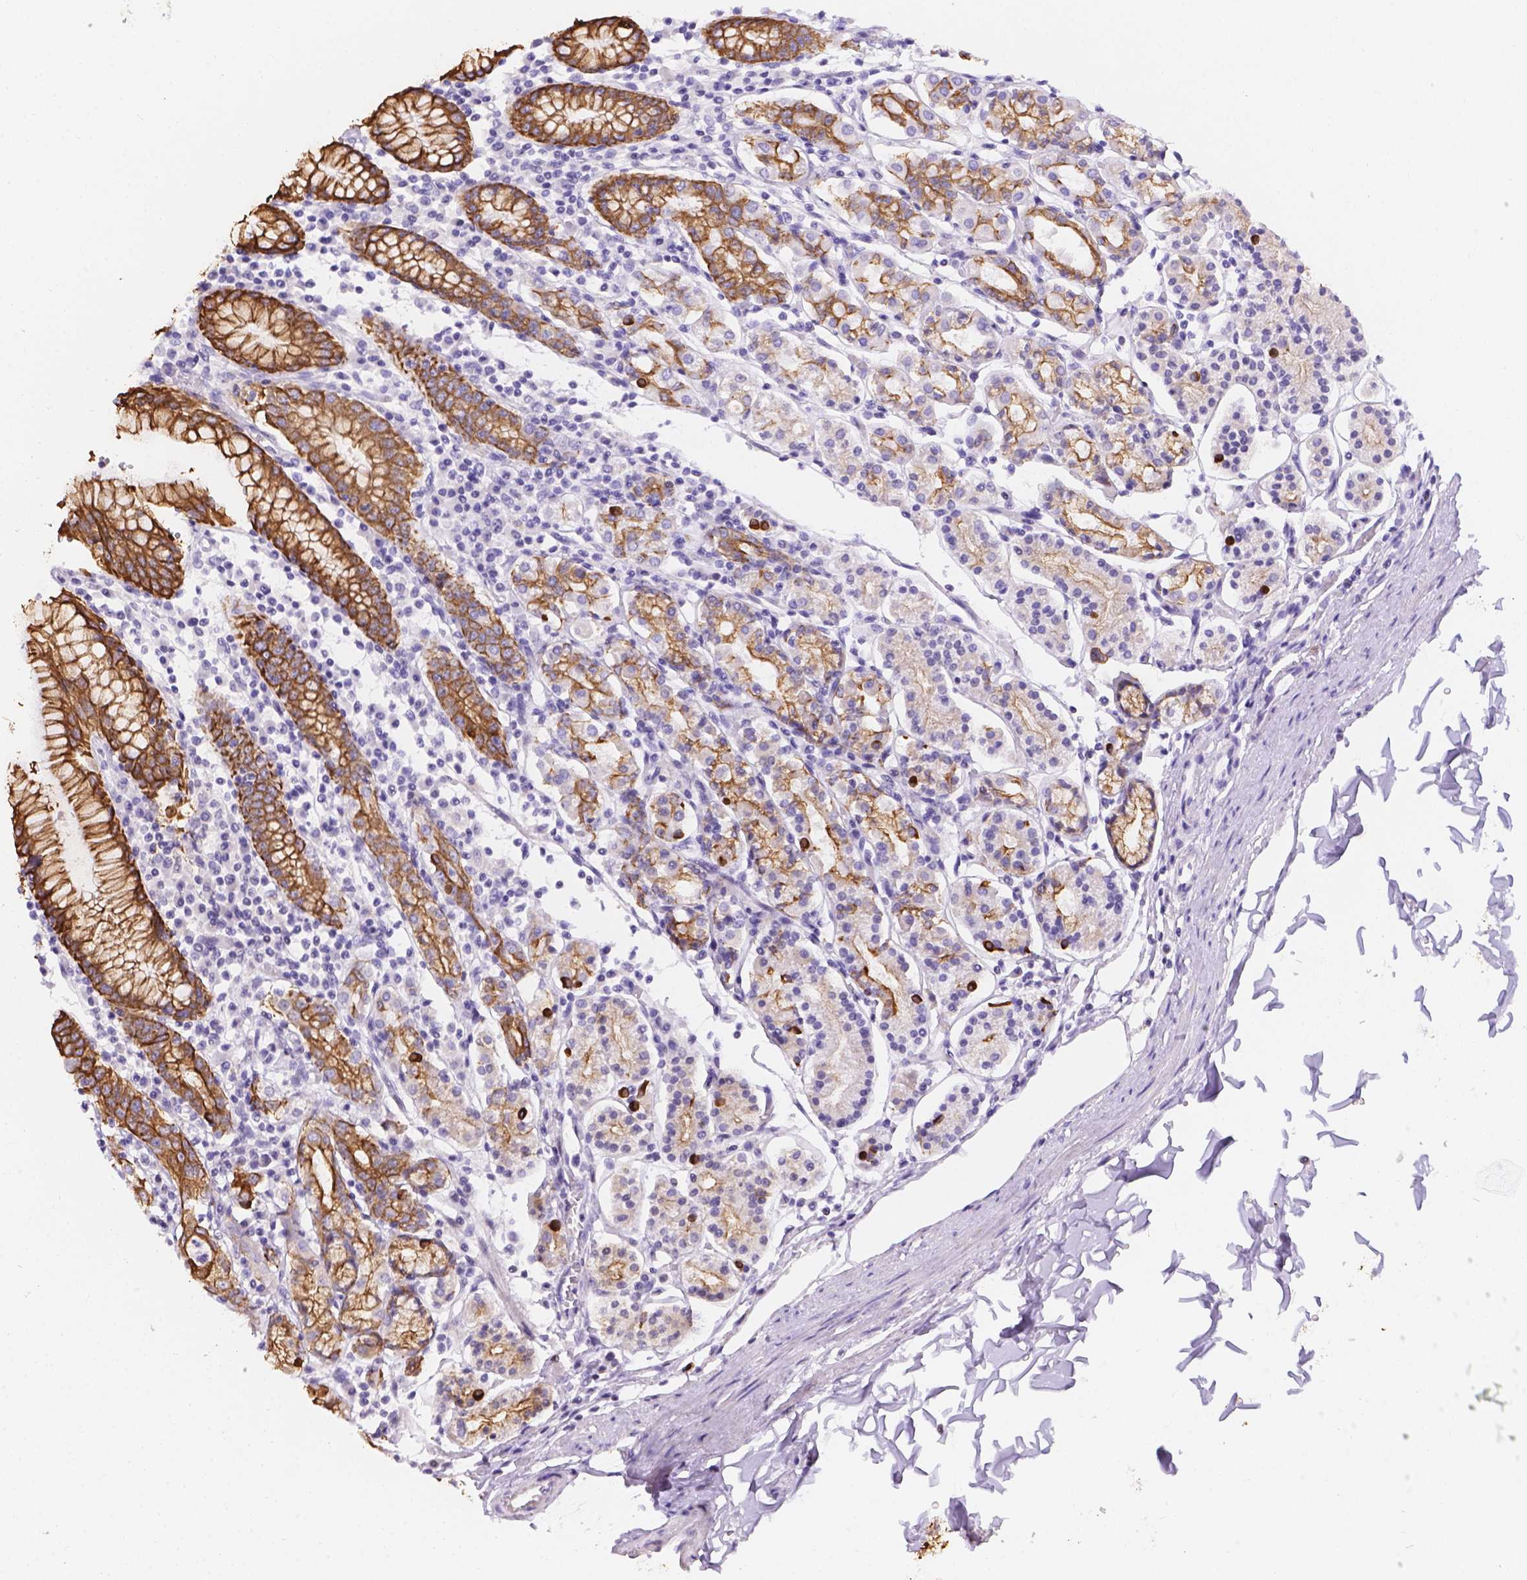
{"staining": {"intensity": "strong", "quantity": "25%-75%", "location": "cytoplasmic/membranous"}, "tissue": "stomach", "cell_type": "Glandular cells", "image_type": "normal", "snomed": [{"axis": "morphology", "description": "Normal tissue, NOS"}, {"axis": "topography", "description": "Stomach, upper"}, {"axis": "topography", "description": "Stomach"}], "caption": "Strong cytoplasmic/membranous protein expression is seen in about 25%-75% of glandular cells in stomach. (IHC, brightfield microscopy, high magnification).", "gene": "DMWD", "patient": {"sex": "male", "age": 62}}